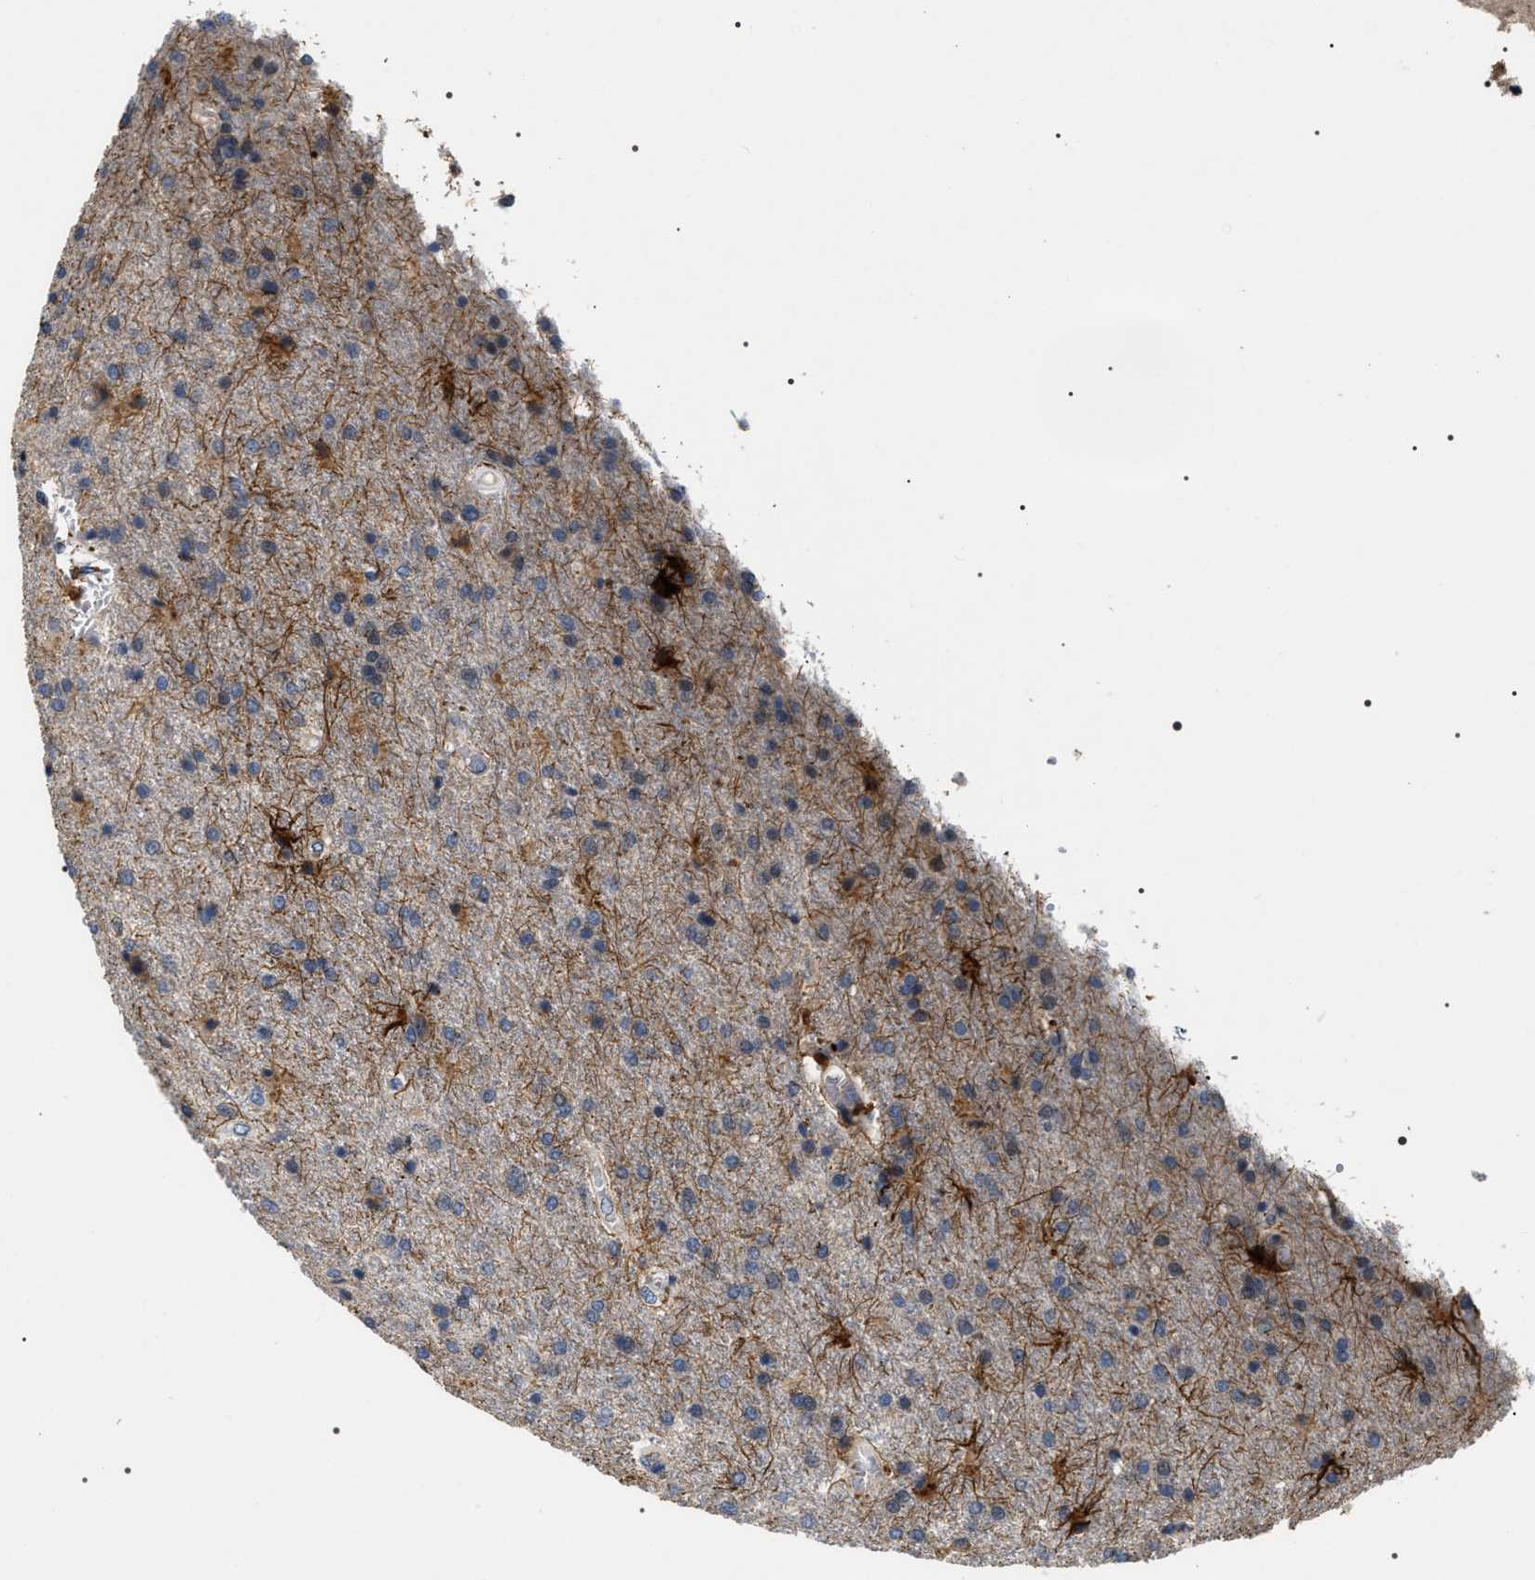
{"staining": {"intensity": "moderate", "quantity": "<25%", "location": "cytoplasmic/membranous"}, "tissue": "glioma", "cell_type": "Tumor cells", "image_type": "cancer", "snomed": [{"axis": "morphology", "description": "Glioma, malignant, High grade"}, {"axis": "topography", "description": "Brain"}], "caption": "A photomicrograph of human glioma stained for a protein displays moderate cytoplasmic/membranous brown staining in tumor cells.", "gene": "IFT81", "patient": {"sex": "male", "age": 77}}